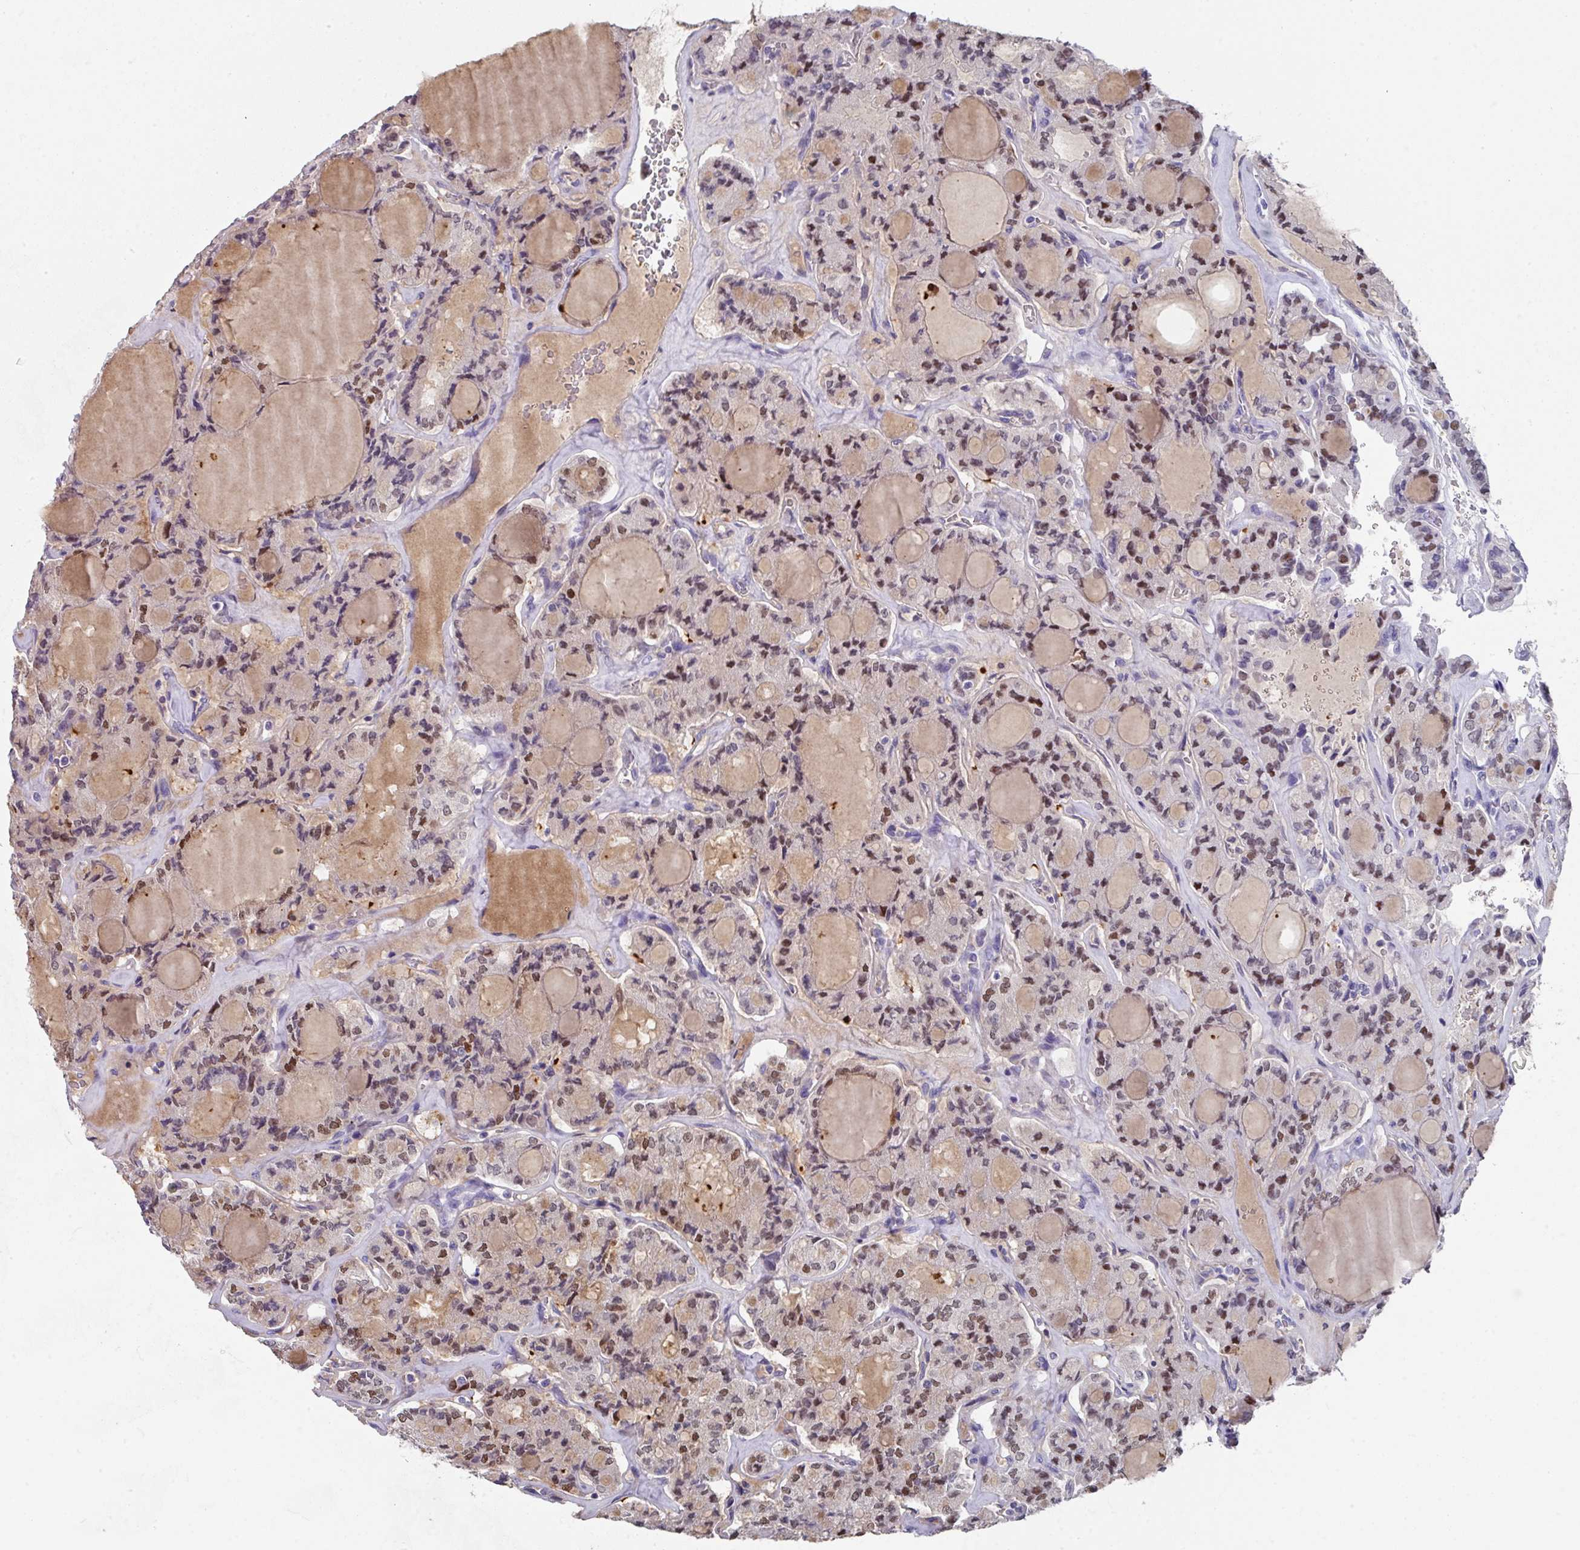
{"staining": {"intensity": "moderate", "quantity": "25%-75%", "location": "nuclear"}, "tissue": "thyroid cancer", "cell_type": "Tumor cells", "image_type": "cancer", "snomed": [{"axis": "morphology", "description": "Papillary adenocarcinoma, NOS"}, {"axis": "topography", "description": "Thyroid gland"}], "caption": "Immunohistochemical staining of thyroid cancer (papillary adenocarcinoma) exhibits moderate nuclear protein expression in approximately 25%-75% of tumor cells.", "gene": "DEFB115", "patient": {"sex": "male", "age": 87}}